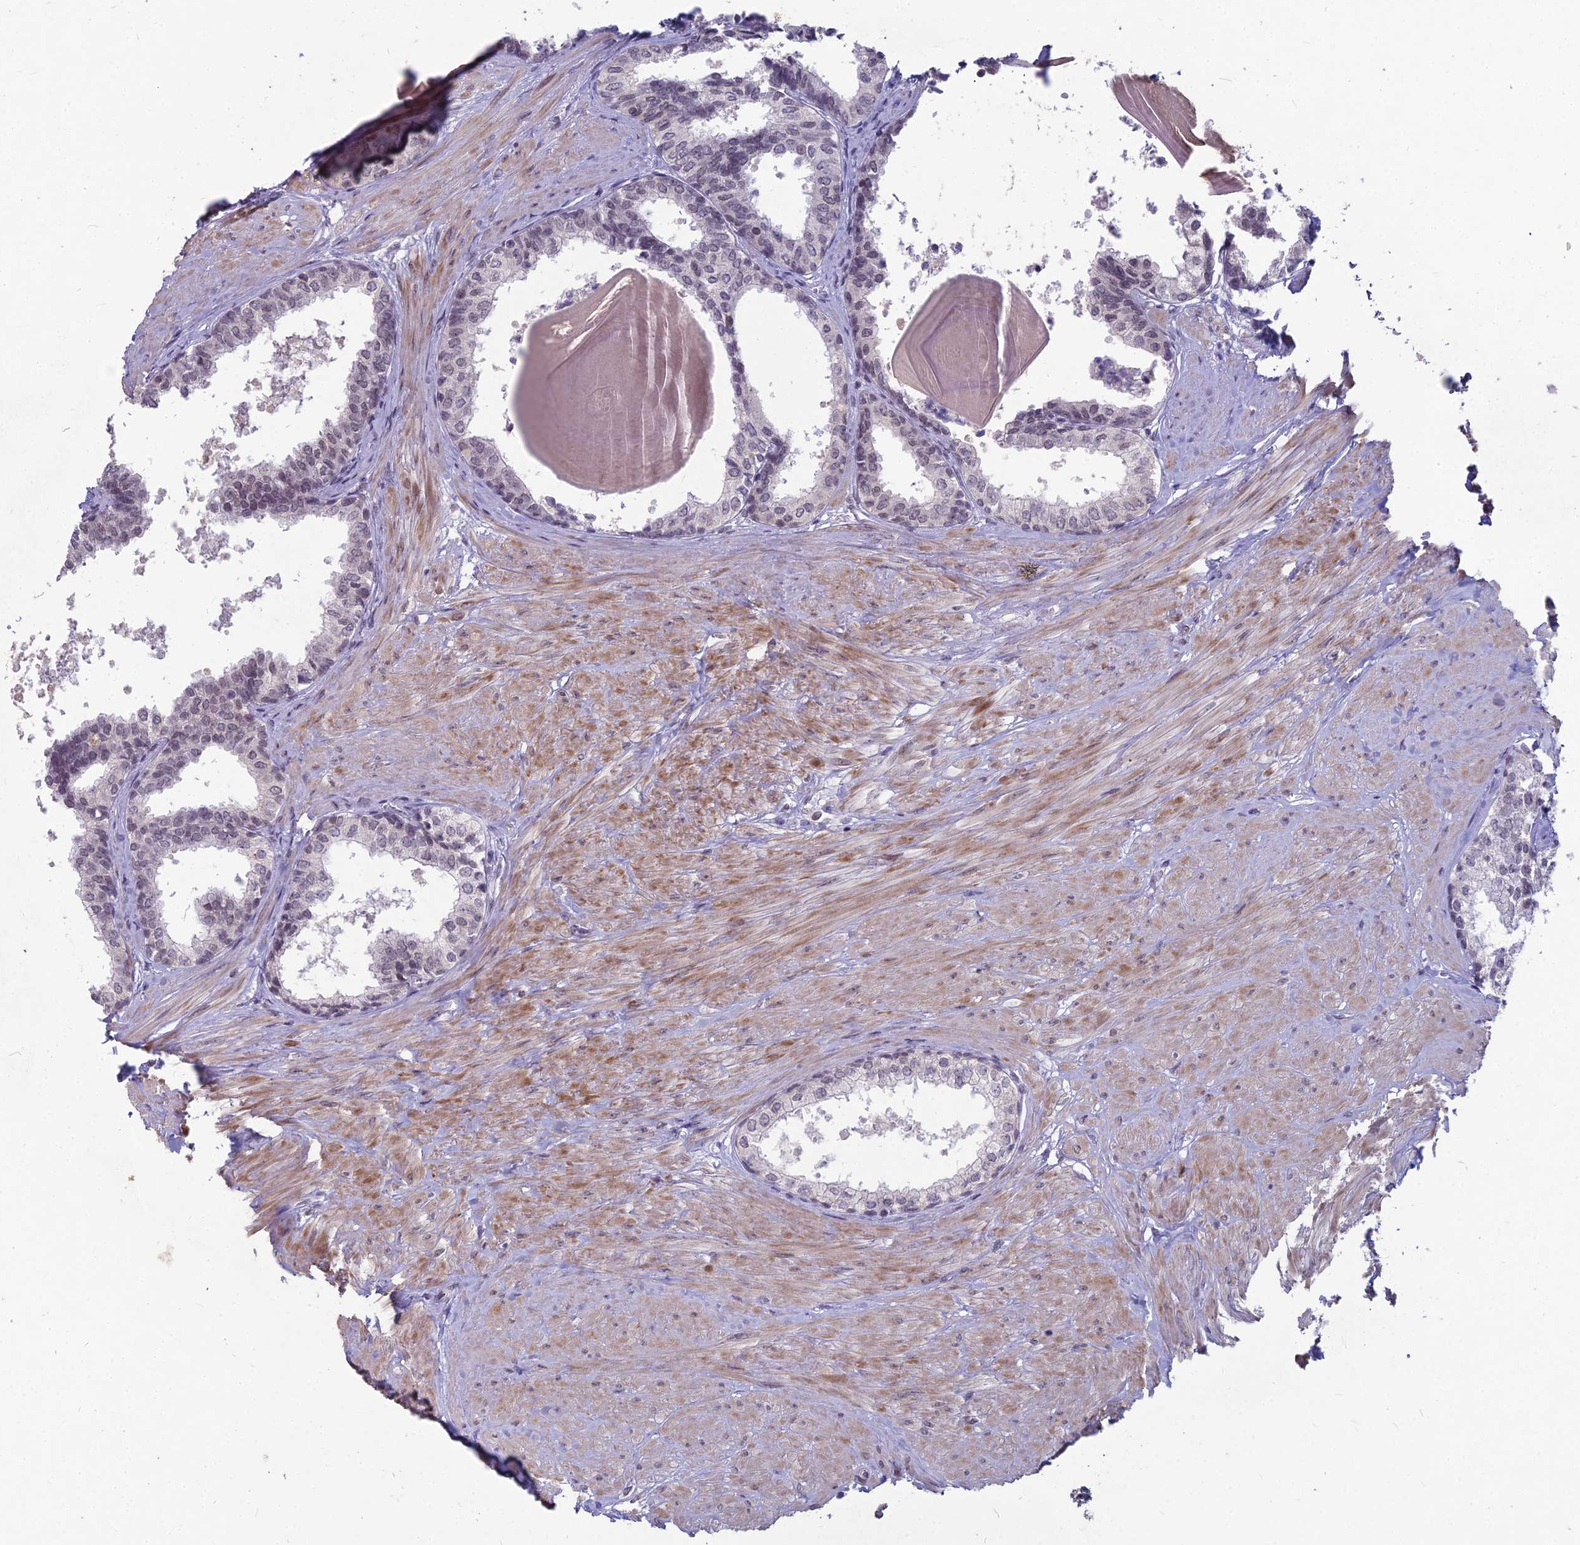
{"staining": {"intensity": "weak", "quantity": "<25%", "location": "nuclear"}, "tissue": "prostate", "cell_type": "Glandular cells", "image_type": "normal", "snomed": [{"axis": "morphology", "description": "Normal tissue, NOS"}, {"axis": "topography", "description": "Prostate"}], "caption": "Glandular cells are negative for protein expression in unremarkable human prostate. (DAB immunohistochemistry with hematoxylin counter stain).", "gene": "KAT7", "patient": {"sex": "male", "age": 48}}